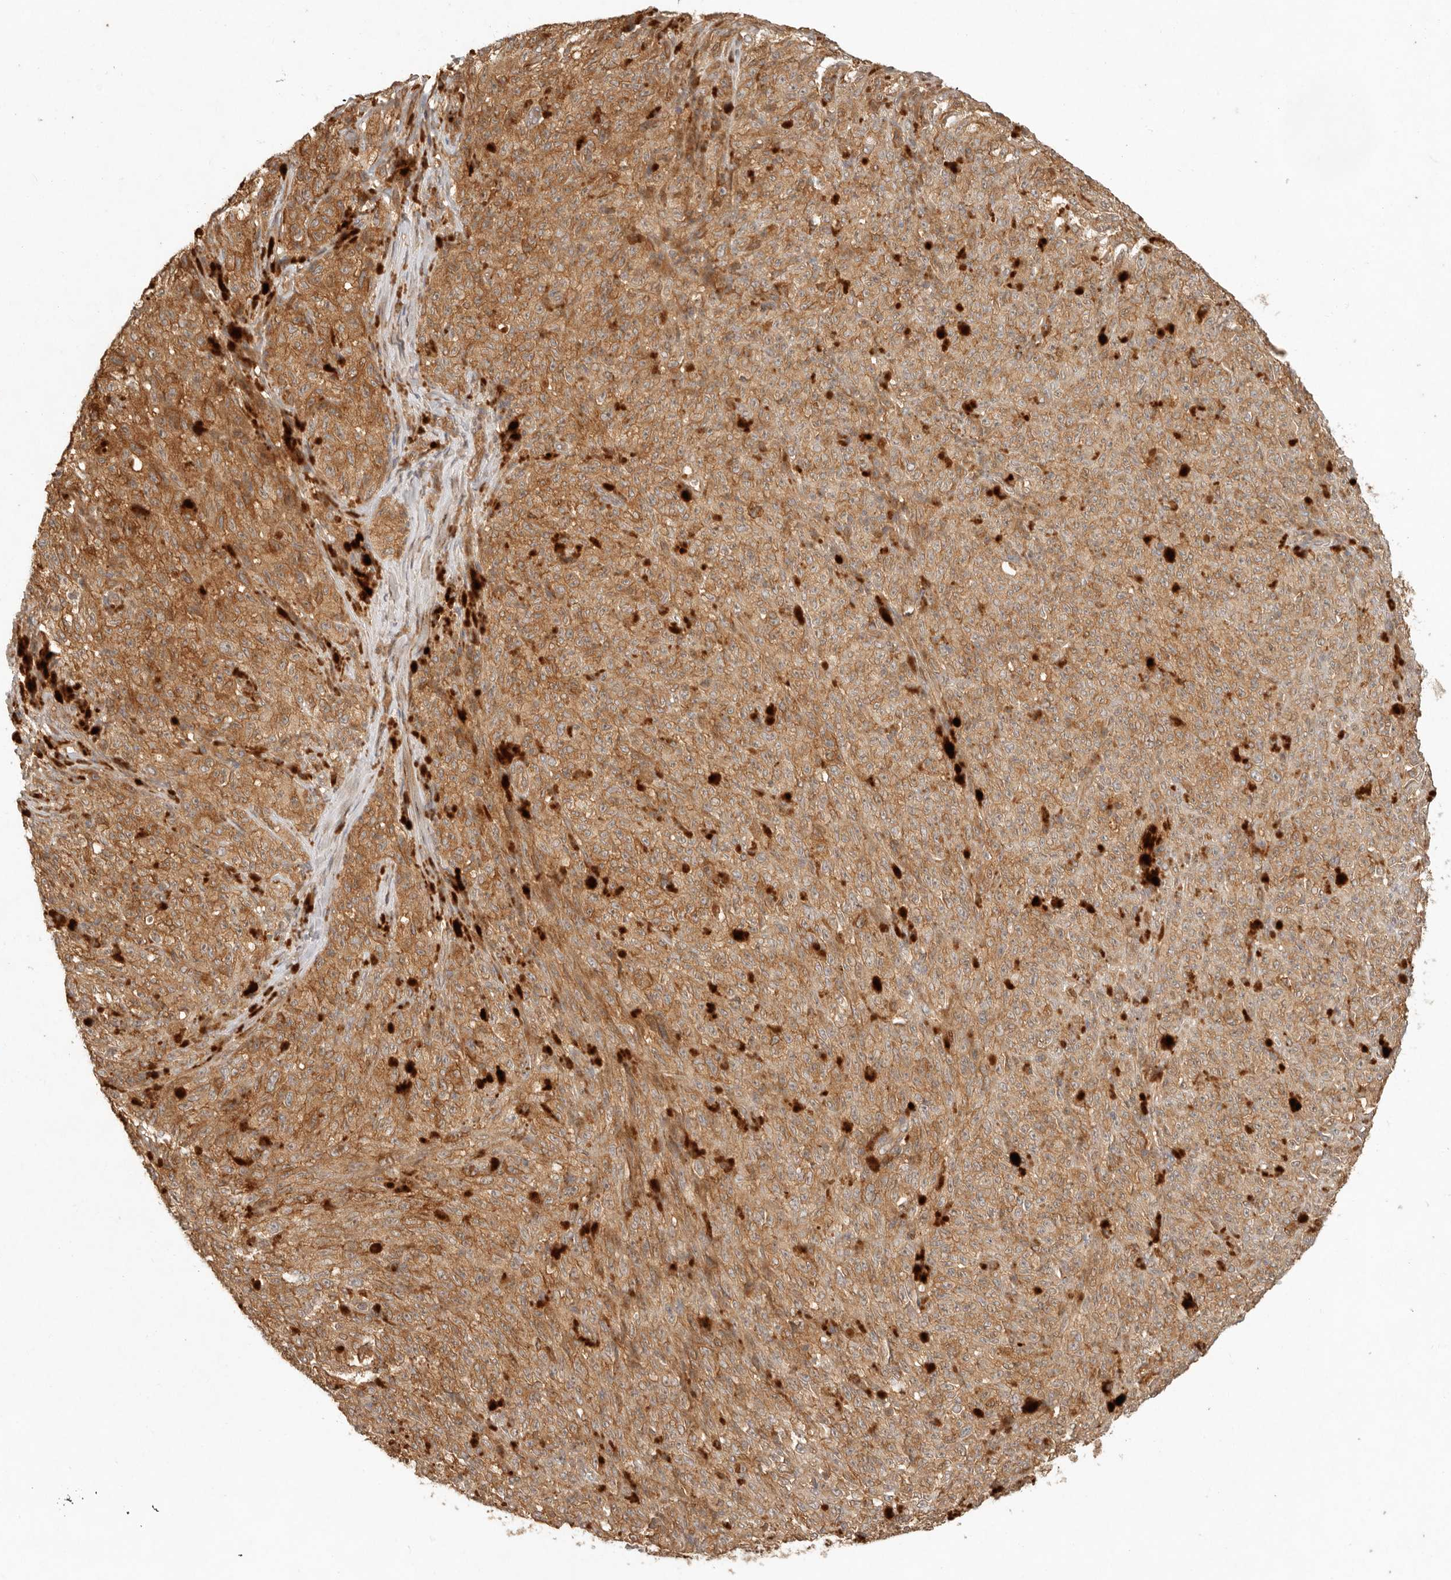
{"staining": {"intensity": "moderate", "quantity": ">75%", "location": "cytoplasmic/membranous"}, "tissue": "melanoma", "cell_type": "Tumor cells", "image_type": "cancer", "snomed": [{"axis": "morphology", "description": "Malignant melanoma, NOS"}, {"axis": "topography", "description": "Skin"}], "caption": "Immunohistochemistry image of neoplastic tissue: human melanoma stained using immunohistochemistry (IHC) displays medium levels of moderate protein expression localized specifically in the cytoplasmic/membranous of tumor cells, appearing as a cytoplasmic/membranous brown color.", "gene": "ANKRD61", "patient": {"sex": "female", "age": 82}}